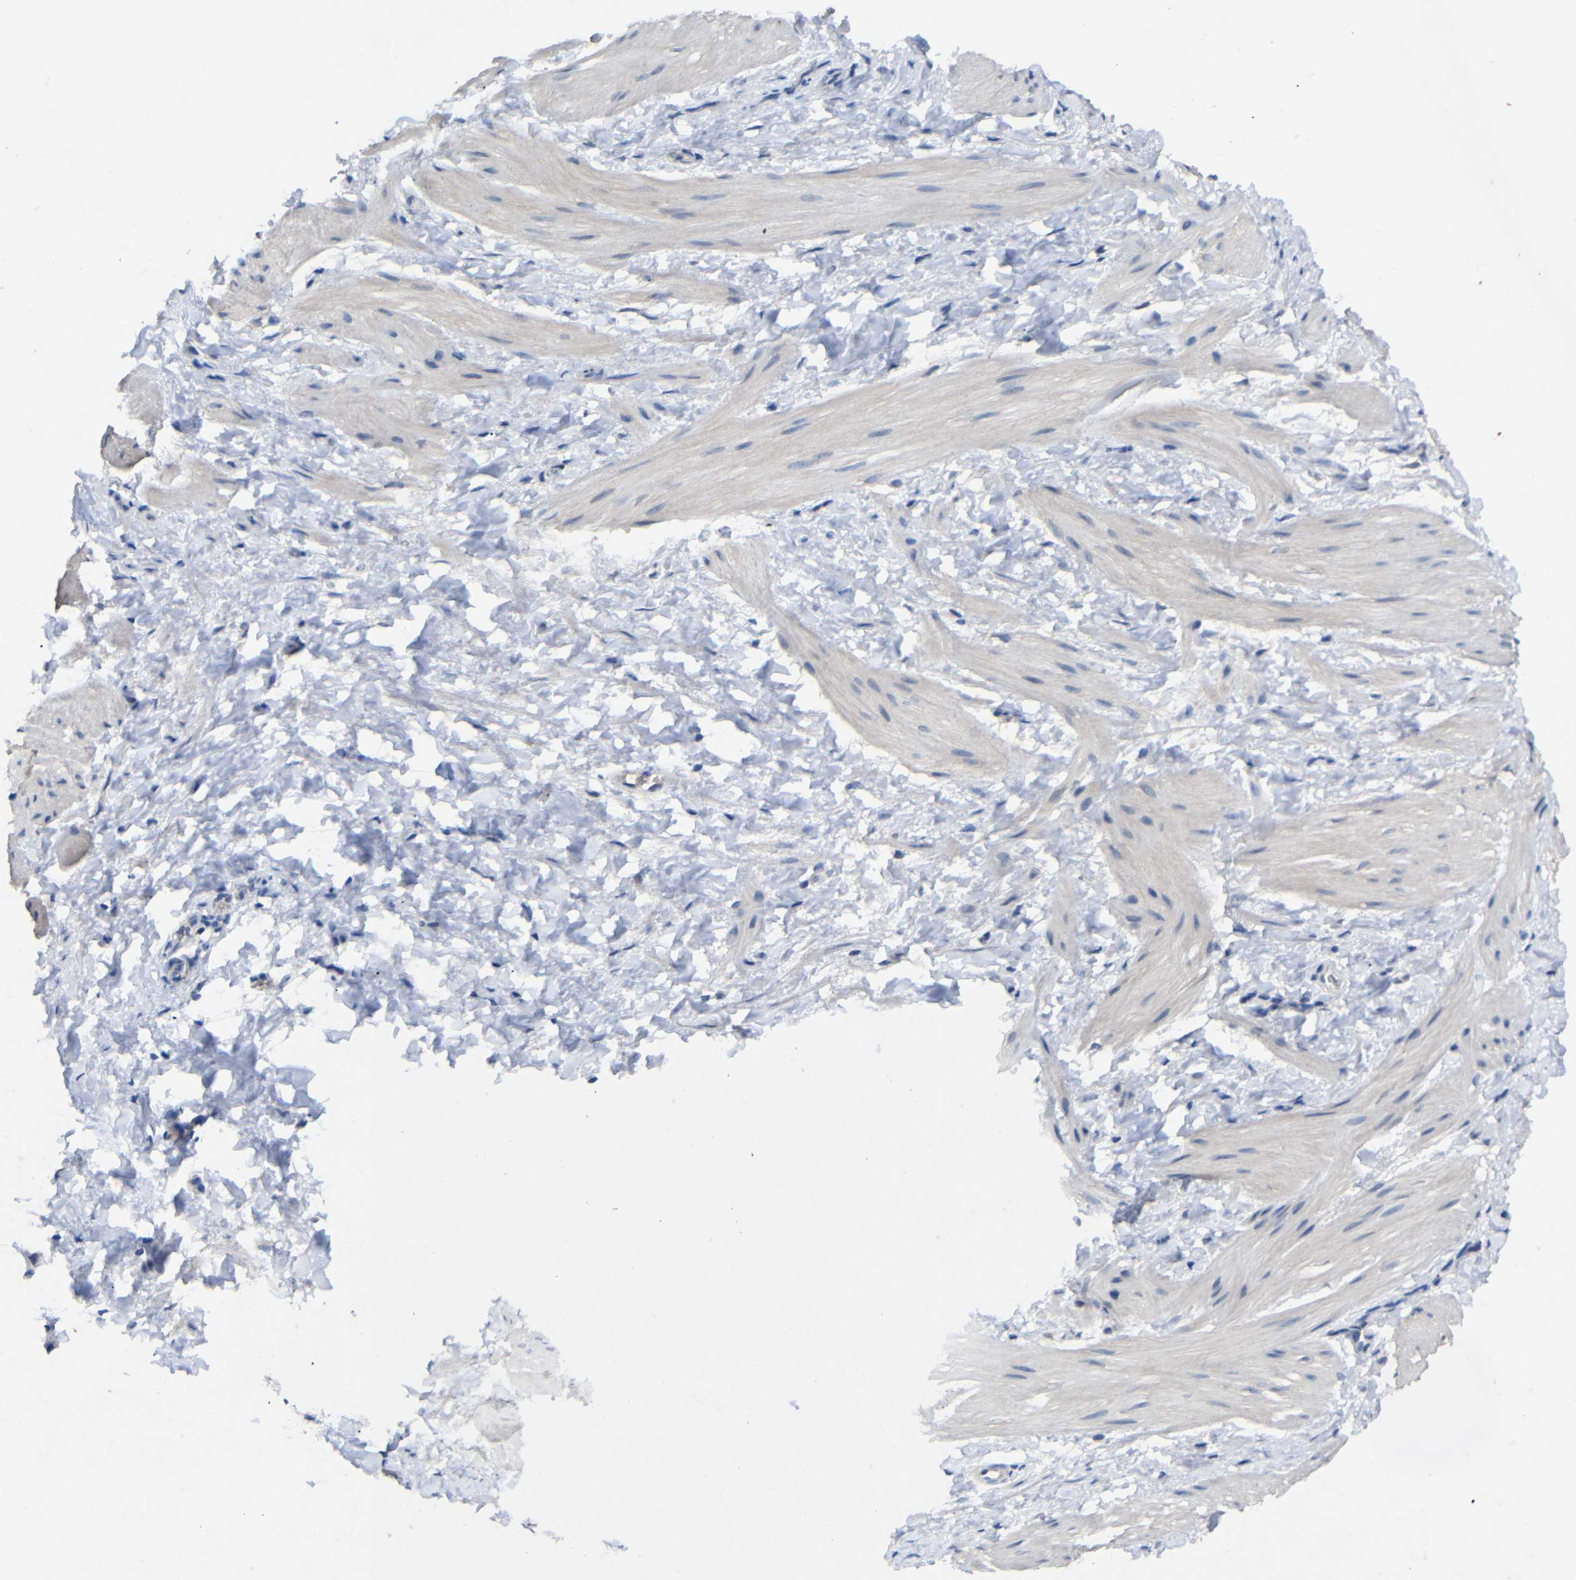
{"staining": {"intensity": "negative", "quantity": "none", "location": "none"}, "tissue": "smooth muscle", "cell_type": "Smooth muscle cells", "image_type": "normal", "snomed": [{"axis": "morphology", "description": "Normal tissue, NOS"}, {"axis": "topography", "description": "Smooth muscle"}], "caption": "Human smooth muscle stained for a protein using immunohistochemistry exhibits no expression in smooth muscle cells.", "gene": "HNF1A", "patient": {"sex": "male", "age": 16}}